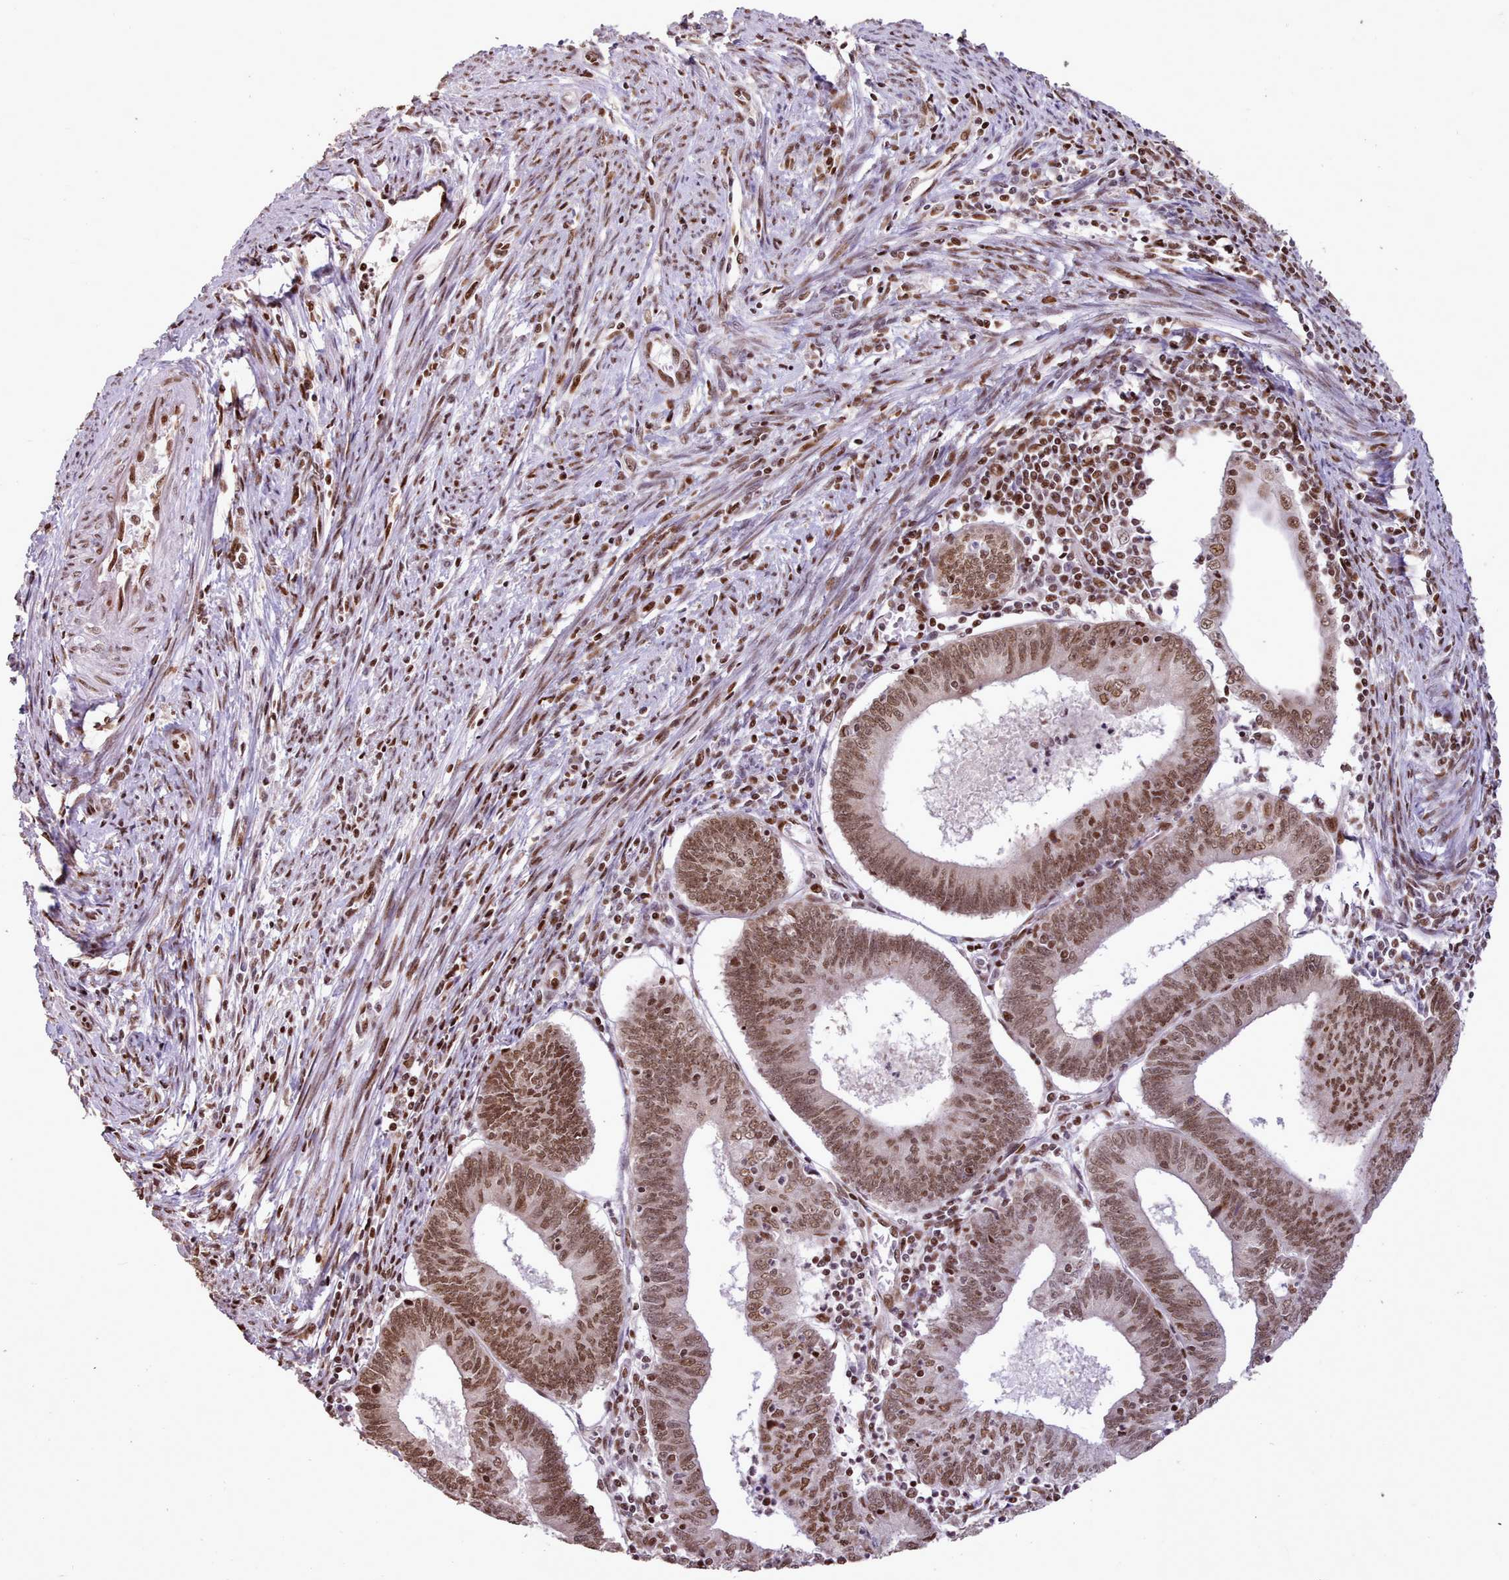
{"staining": {"intensity": "strong", "quantity": ">75%", "location": "nuclear"}, "tissue": "endometrial cancer", "cell_type": "Tumor cells", "image_type": "cancer", "snomed": [{"axis": "morphology", "description": "Adenocarcinoma, NOS"}, {"axis": "topography", "description": "Endometrium"}], "caption": "Endometrial cancer stained for a protein (brown) demonstrates strong nuclear positive staining in approximately >75% of tumor cells.", "gene": "TAF15", "patient": {"sex": "female", "age": 60}}